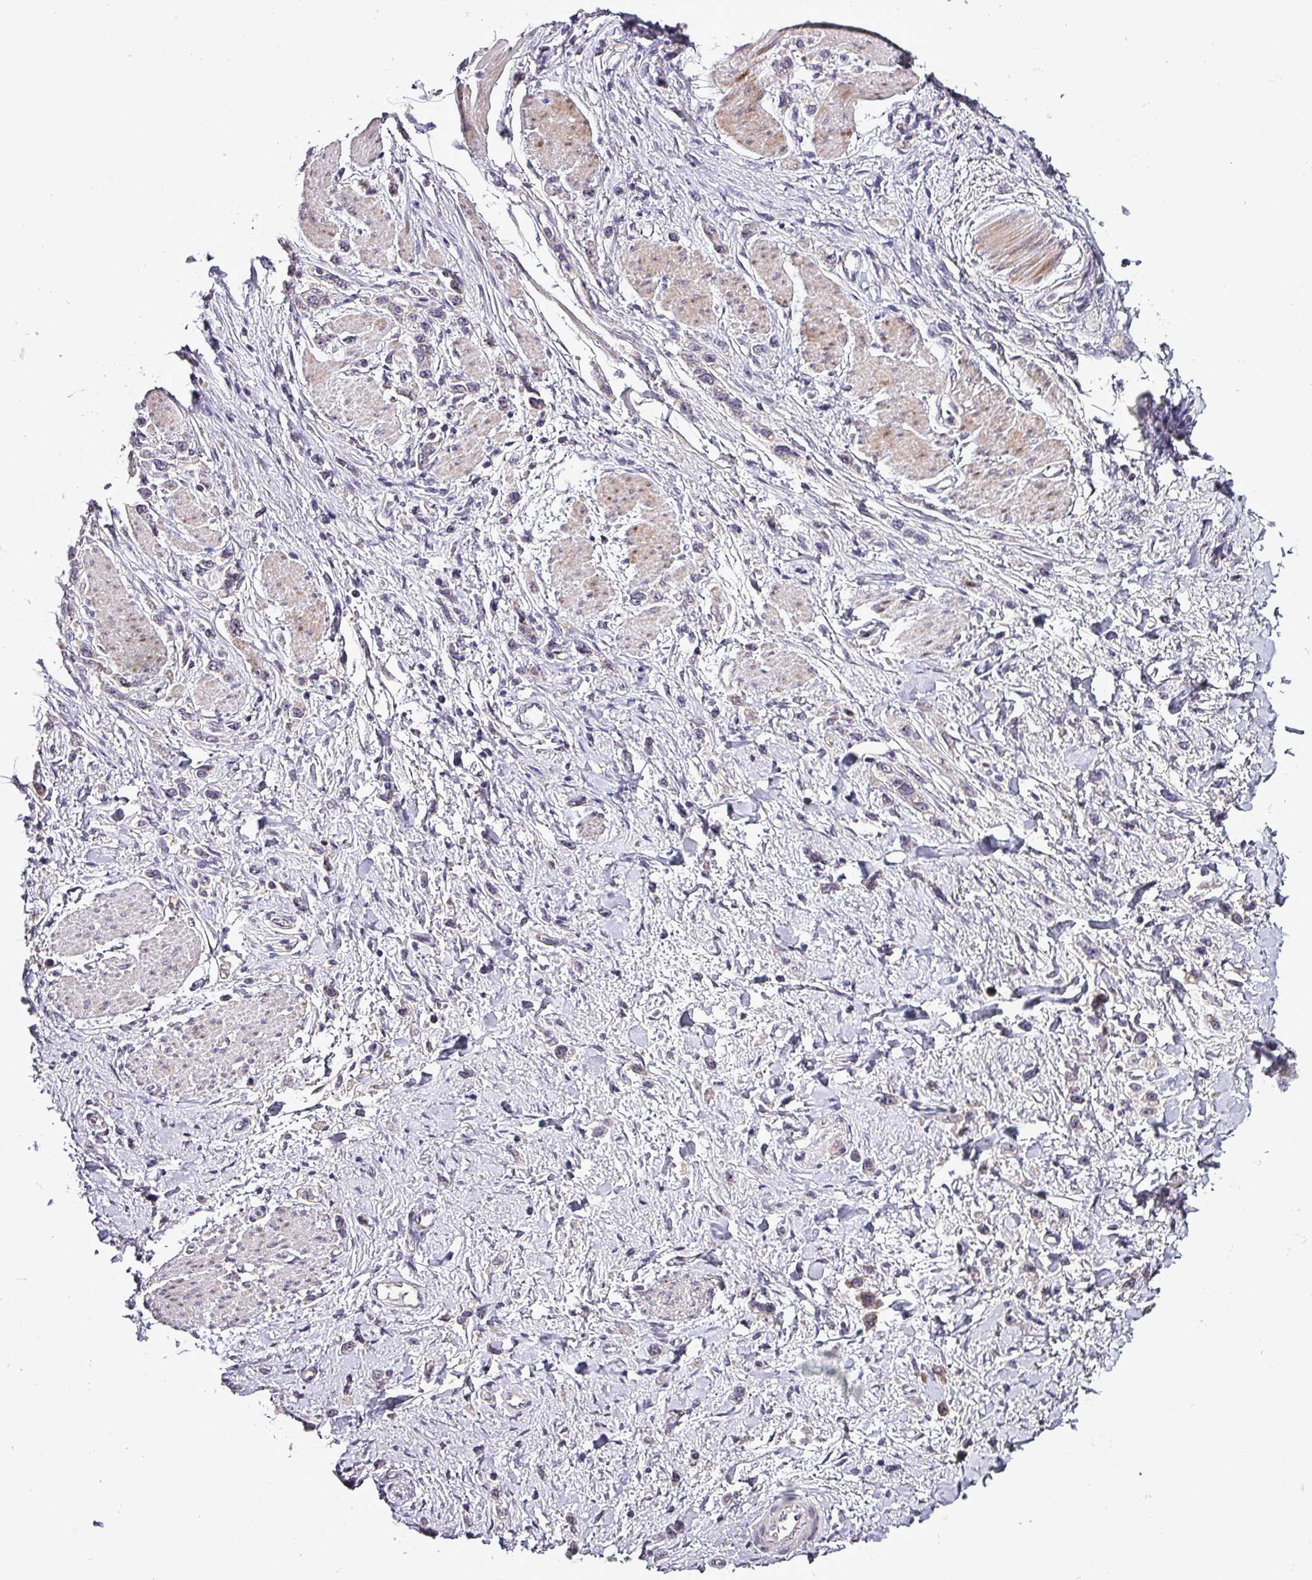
{"staining": {"intensity": "negative", "quantity": "none", "location": "none"}, "tissue": "stomach cancer", "cell_type": "Tumor cells", "image_type": "cancer", "snomed": [{"axis": "morphology", "description": "Adenocarcinoma, NOS"}, {"axis": "topography", "description": "Stomach"}], "caption": "IHC photomicrograph of neoplastic tissue: human stomach cancer stained with DAB shows no significant protein positivity in tumor cells.", "gene": "GRAPL", "patient": {"sex": "female", "age": 65}}